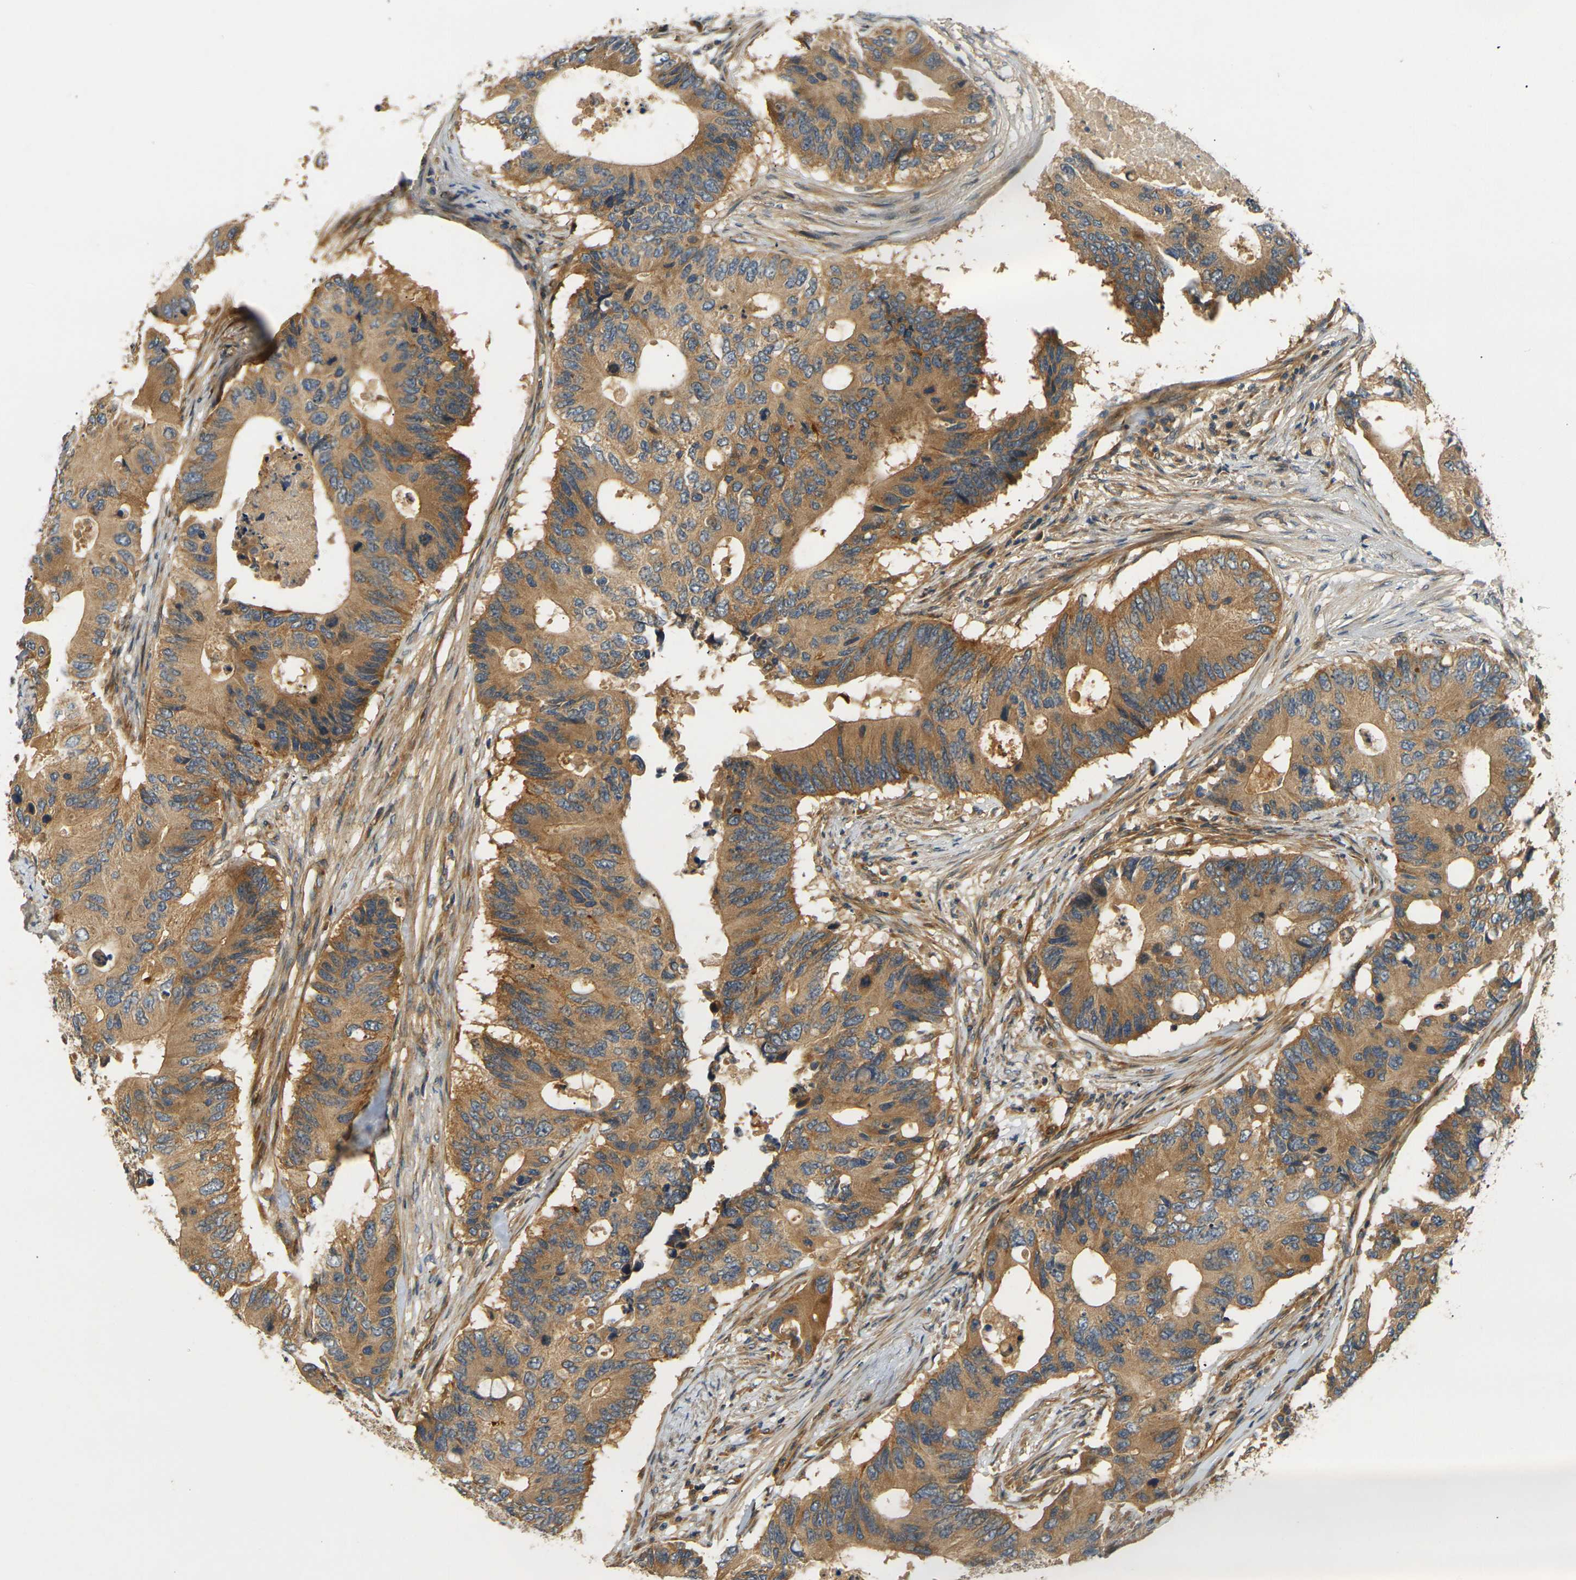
{"staining": {"intensity": "moderate", "quantity": ">75%", "location": "cytoplasmic/membranous"}, "tissue": "colorectal cancer", "cell_type": "Tumor cells", "image_type": "cancer", "snomed": [{"axis": "morphology", "description": "Adenocarcinoma, NOS"}, {"axis": "topography", "description": "Colon"}], "caption": "This photomicrograph displays IHC staining of colorectal adenocarcinoma, with medium moderate cytoplasmic/membranous staining in approximately >75% of tumor cells.", "gene": "LRCH3", "patient": {"sex": "male", "age": 71}}